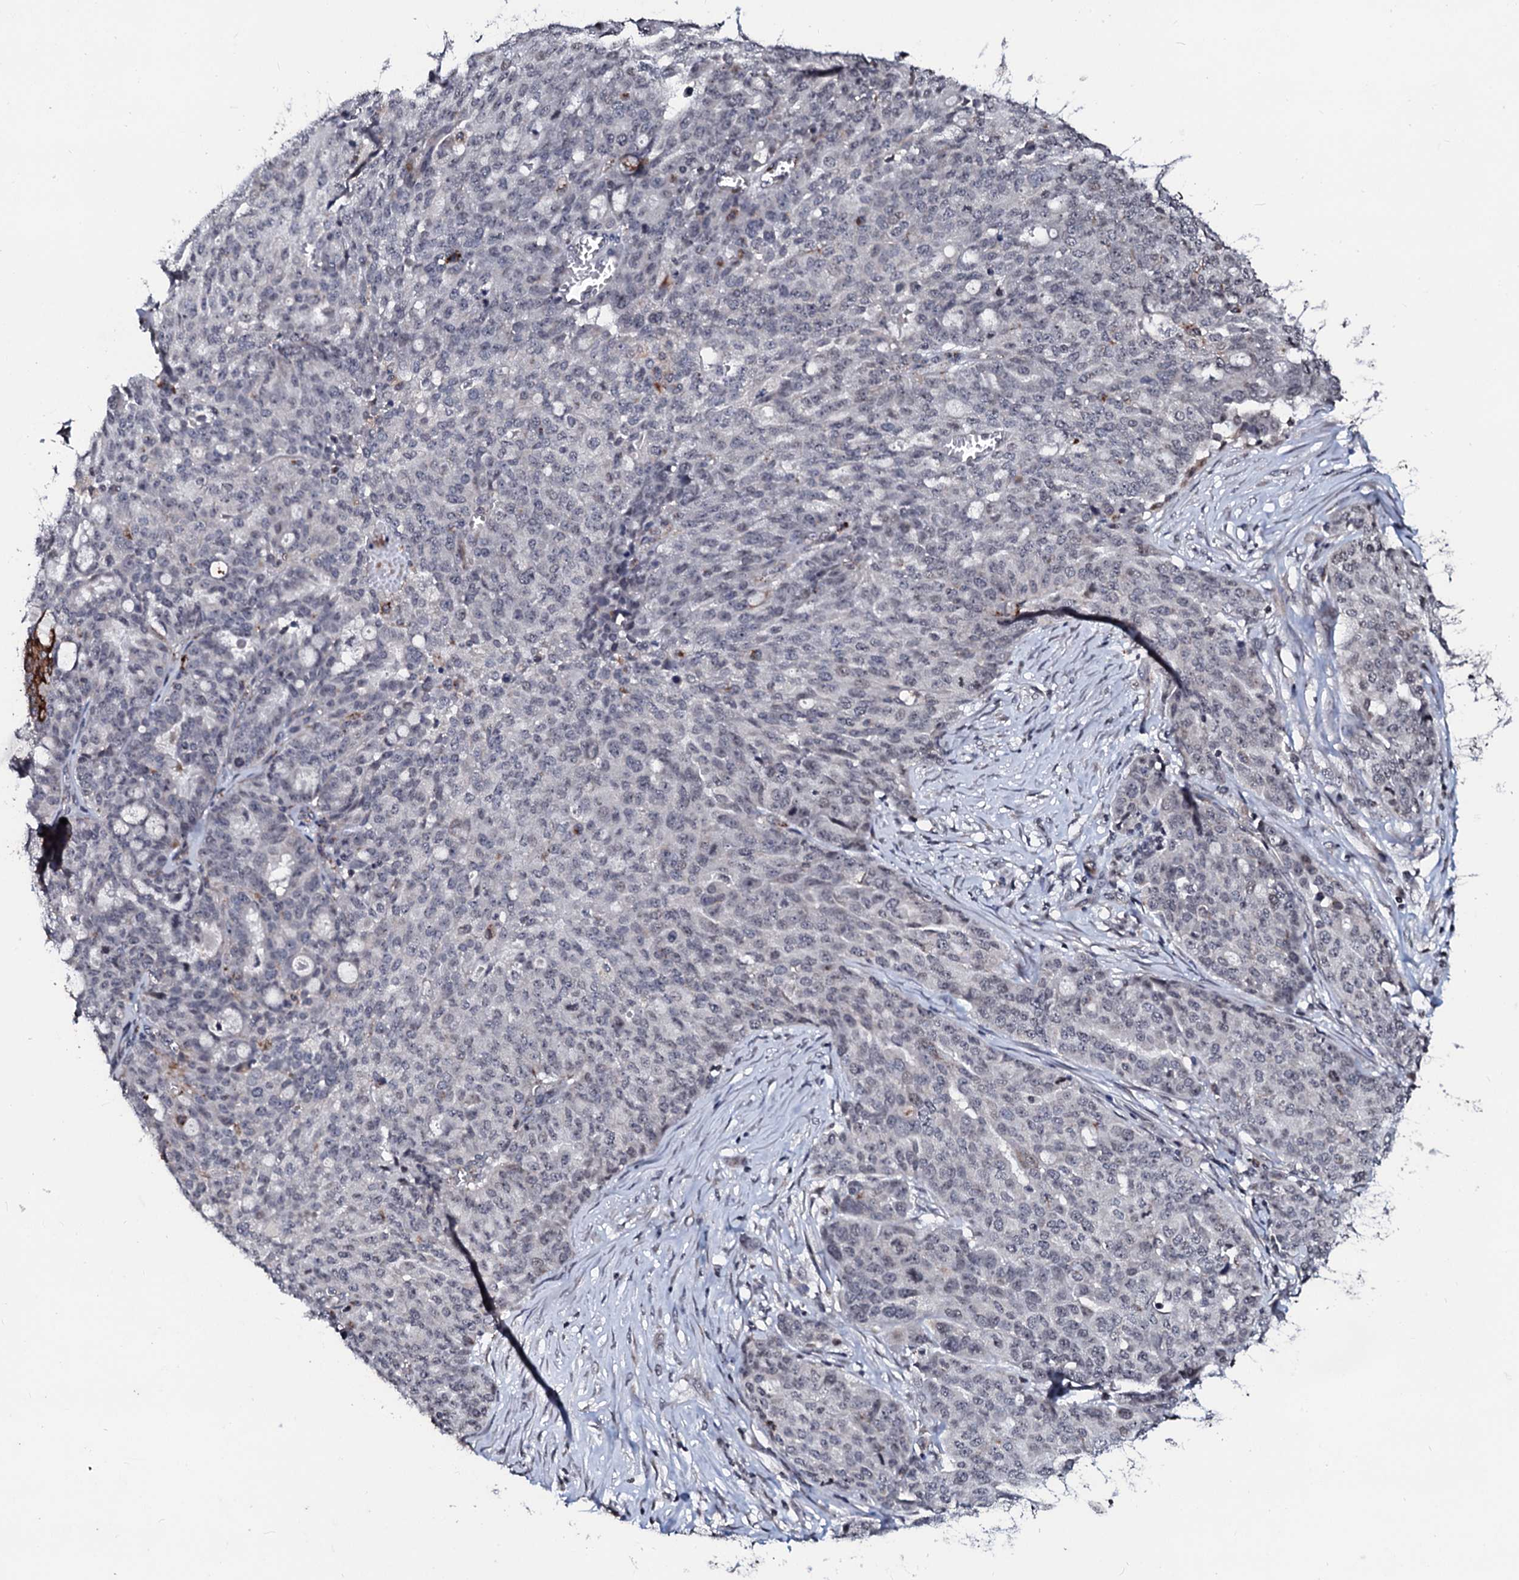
{"staining": {"intensity": "negative", "quantity": "none", "location": "none"}, "tissue": "ovarian cancer", "cell_type": "Tumor cells", "image_type": "cancer", "snomed": [{"axis": "morphology", "description": "Cystadenocarcinoma, serous, NOS"}, {"axis": "topography", "description": "Soft tissue"}, {"axis": "topography", "description": "Ovary"}], "caption": "A high-resolution image shows immunohistochemistry (IHC) staining of serous cystadenocarcinoma (ovarian), which exhibits no significant positivity in tumor cells.", "gene": "LSM11", "patient": {"sex": "female", "age": 57}}